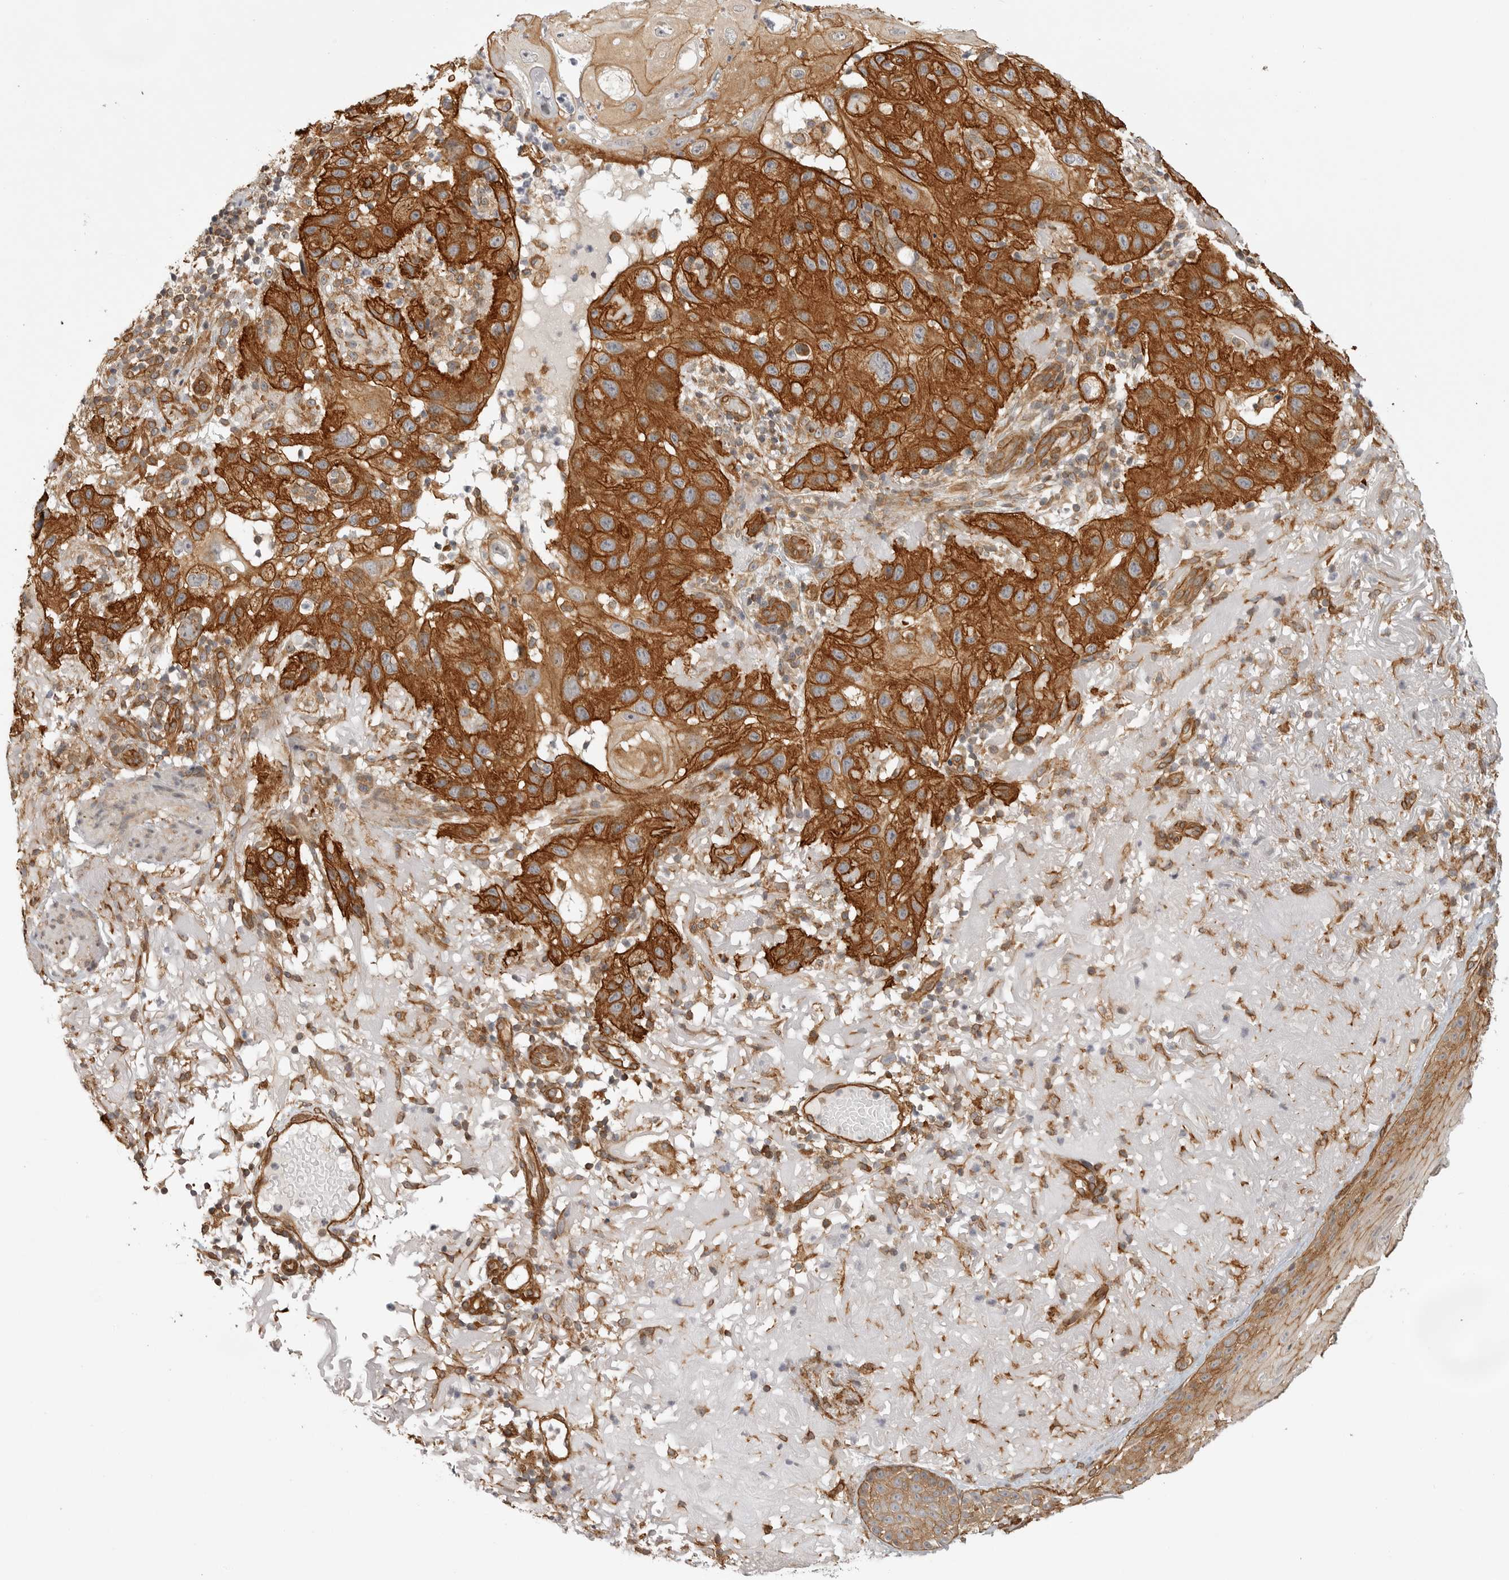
{"staining": {"intensity": "strong", "quantity": ">75%", "location": "cytoplasmic/membranous"}, "tissue": "skin cancer", "cell_type": "Tumor cells", "image_type": "cancer", "snomed": [{"axis": "morphology", "description": "Normal tissue, NOS"}, {"axis": "morphology", "description": "Squamous cell carcinoma, NOS"}, {"axis": "topography", "description": "Skin"}], "caption": "Immunohistochemical staining of squamous cell carcinoma (skin) displays high levels of strong cytoplasmic/membranous positivity in approximately >75% of tumor cells.", "gene": "ATOH7", "patient": {"sex": "female", "age": 96}}